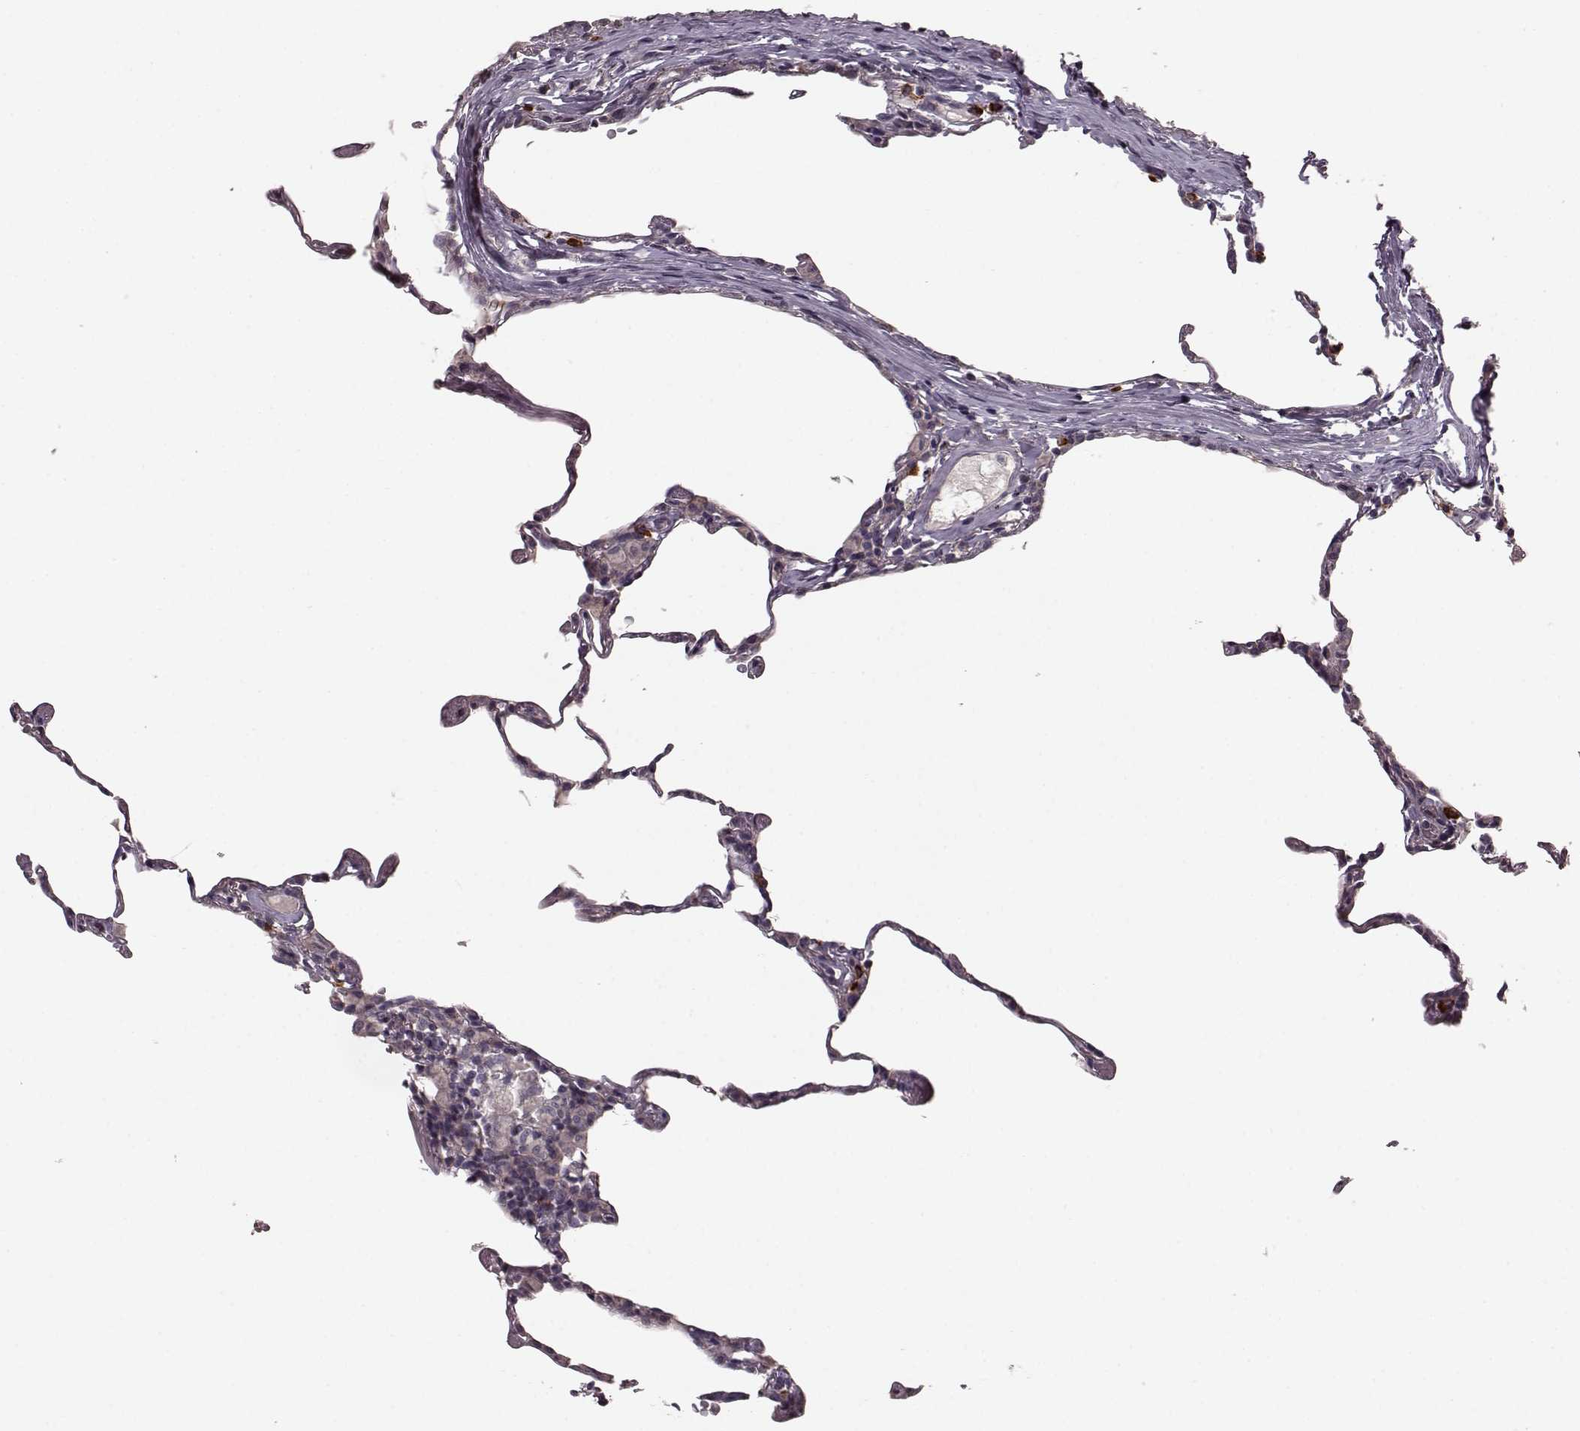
{"staining": {"intensity": "negative", "quantity": "none", "location": "none"}, "tissue": "lung", "cell_type": "Alveolar cells", "image_type": "normal", "snomed": [{"axis": "morphology", "description": "Normal tissue, NOS"}, {"axis": "topography", "description": "Lung"}], "caption": "Human lung stained for a protein using immunohistochemistry (IHC) exhibits no staining in alveolar cells.", "gene": "SLC52A3", "patient": {"sex": "female", "age": 57}}